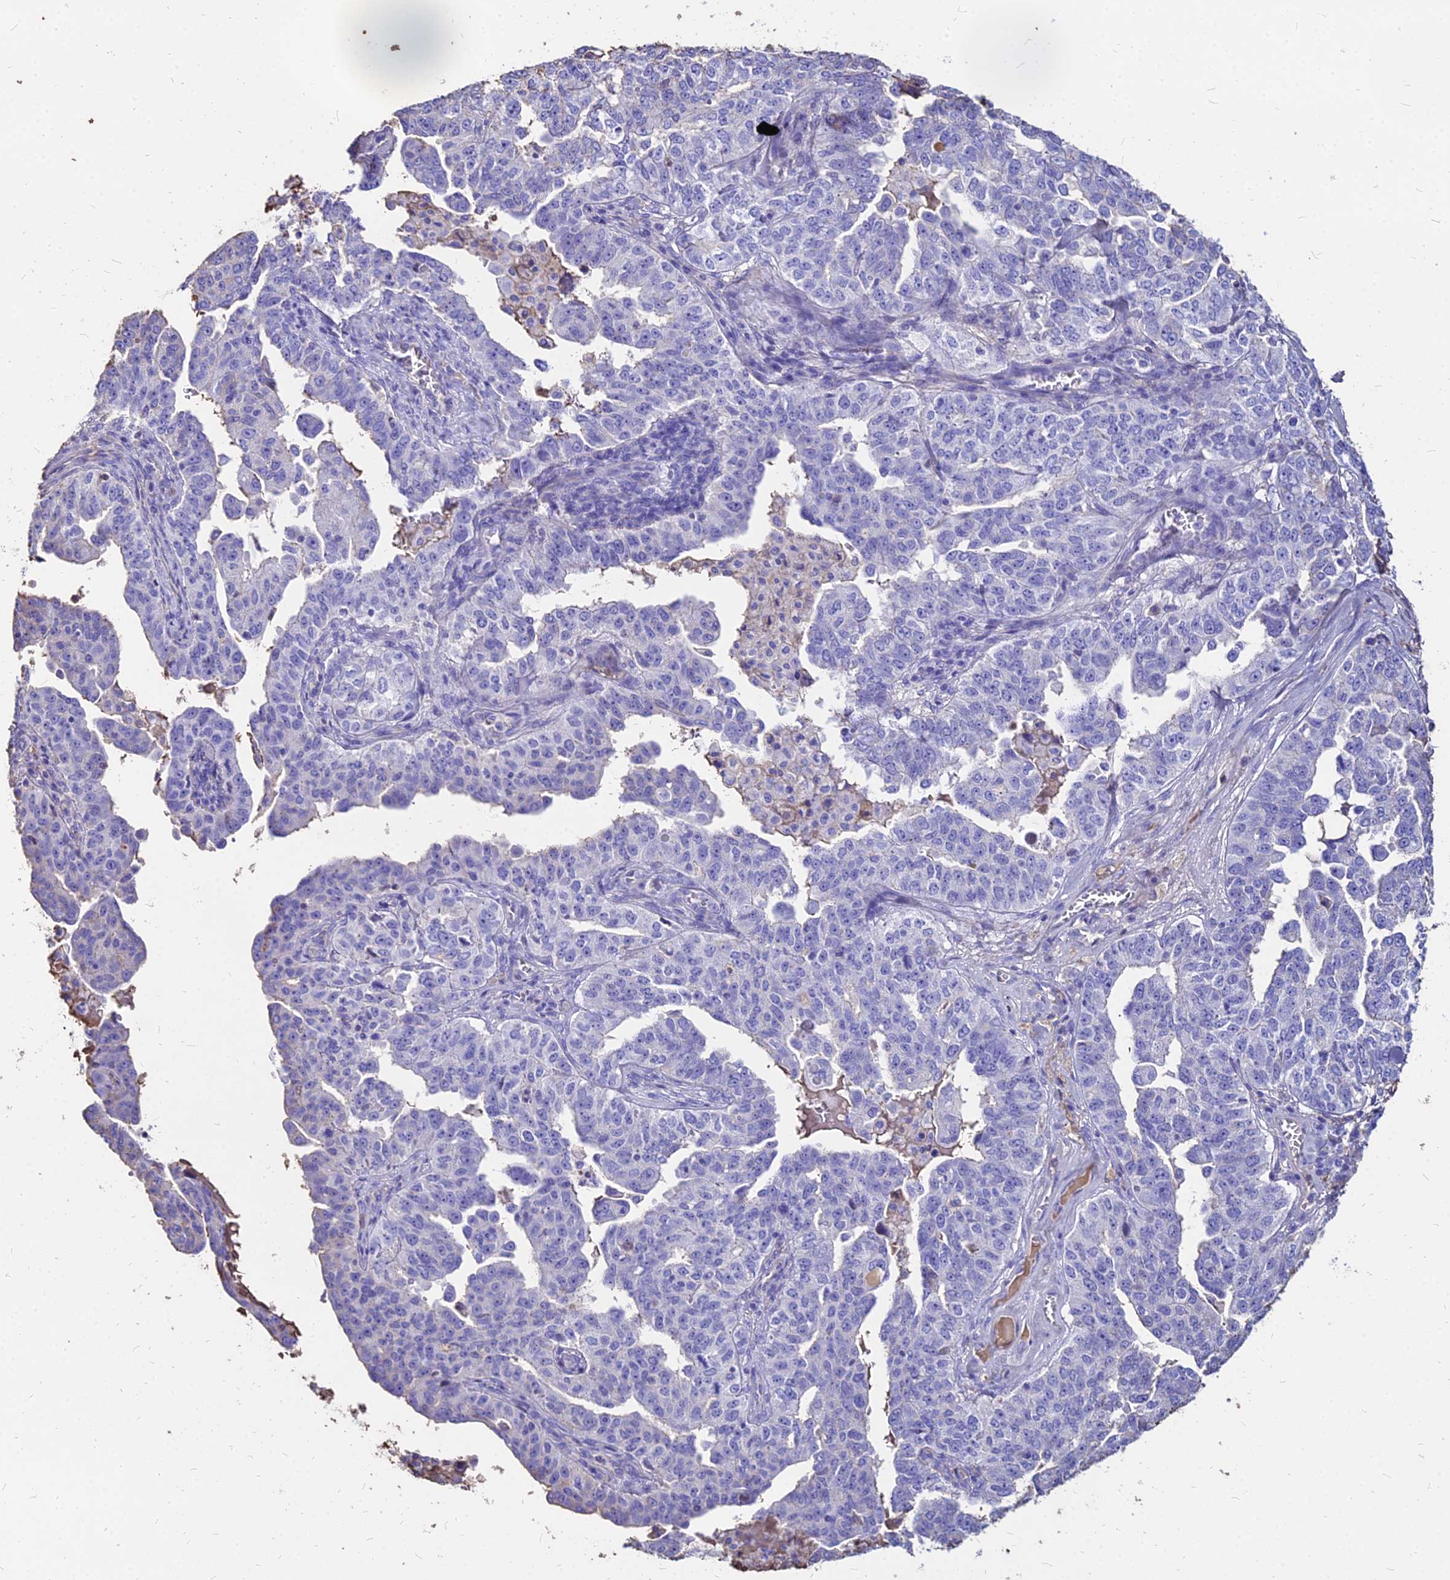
{"staining": {"intensity": "negative", "quantity": "none", "location": "none"}, "tissue": "ovarian cancer", "cell_type": "Tumor cells", "image_type": "cancer", "snomed": [{"axis": "morphology", "description": "Carcinoma, endometroid"}, {"axis": "topography", "description": "Ovary"}], "caption": "Tumor cells are negative for brown protein staining in endometroid carcinoma (ovarian). (DAB IHC with hematoxylin counter stain).", "gene": "NME5", "patient": {"sex": "female", "age": 62}}